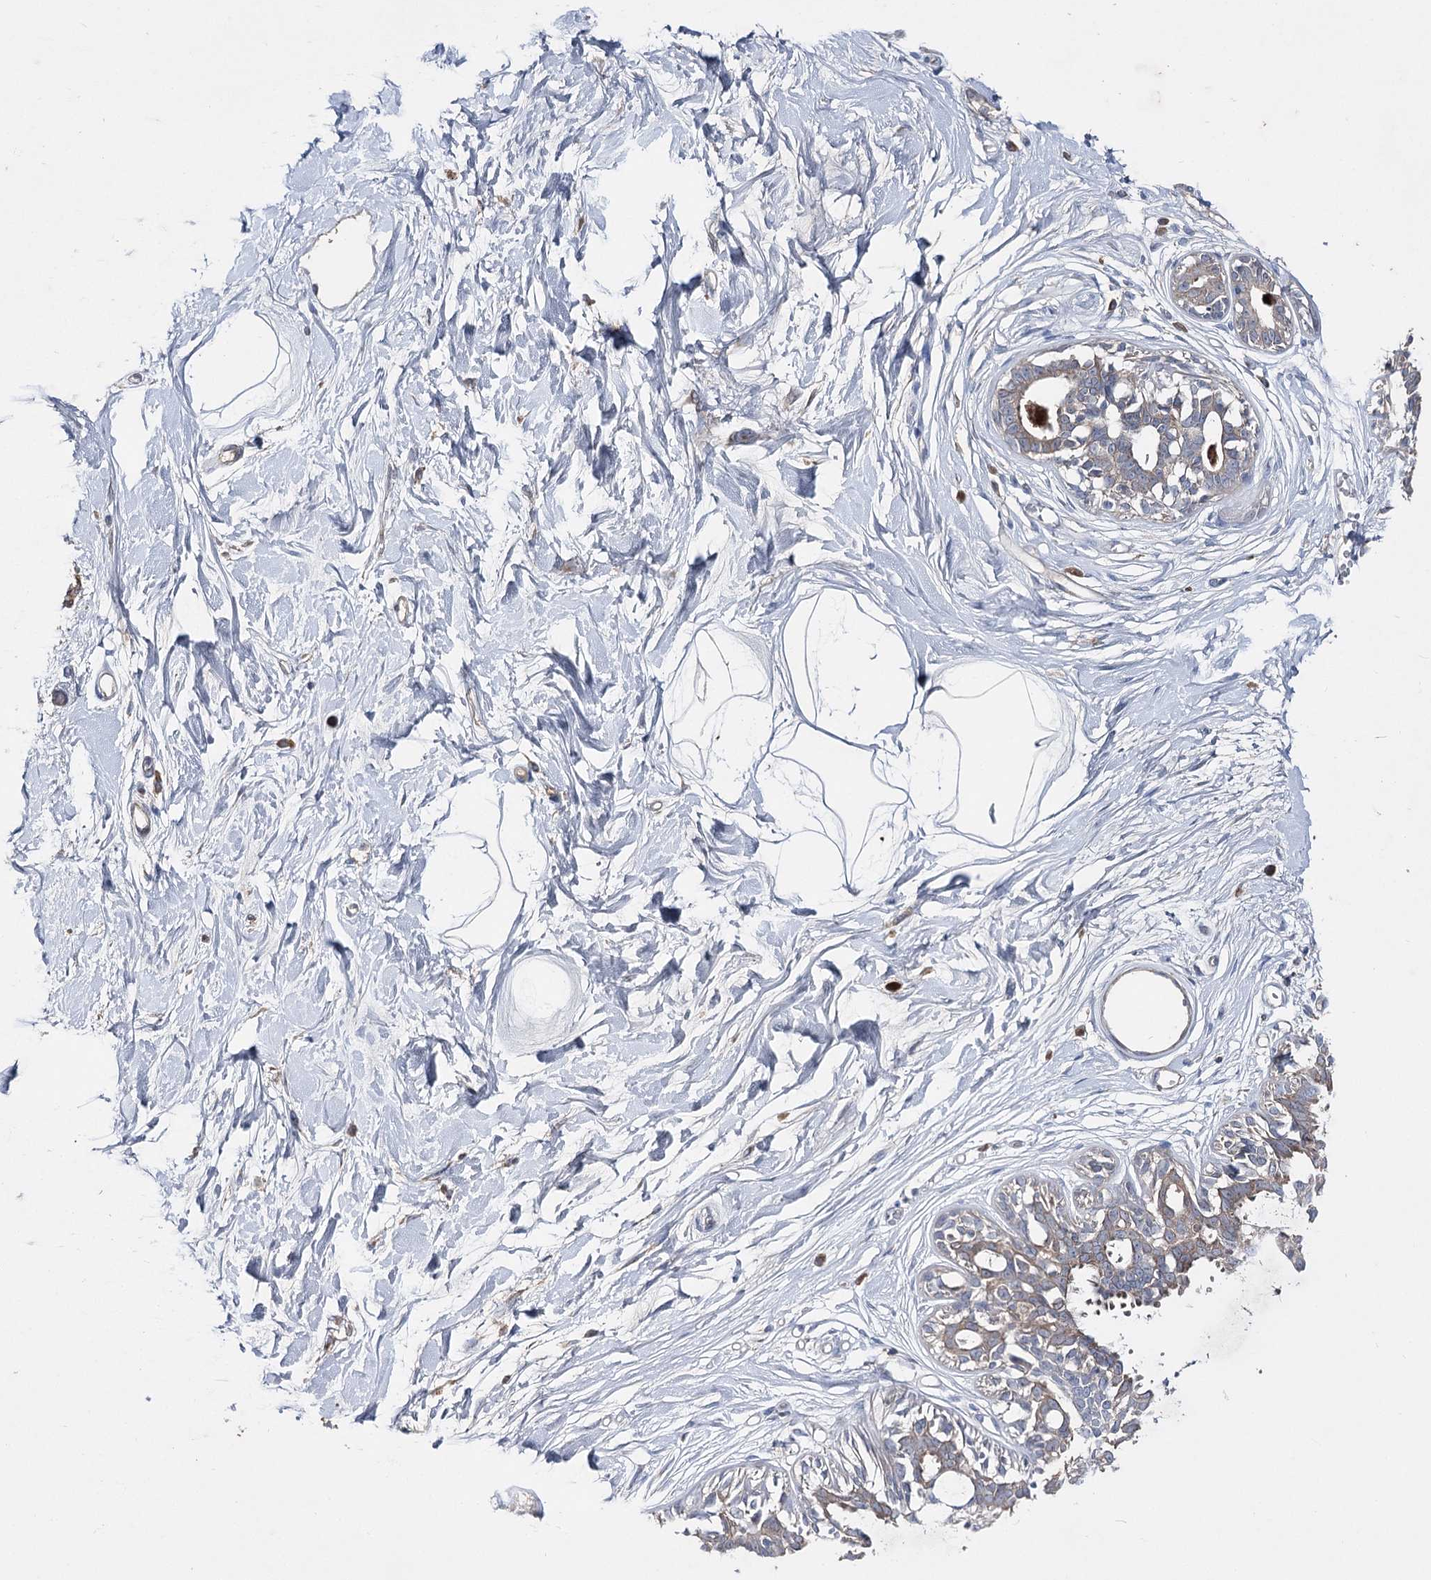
{"staining": {"intensity": "negative", "quantity": "none", "location": "none"}, "tissue": "breast", "cell_type": "Adipocytes", "image_type": "normal", "snomed": [{"axis": "morphology", "description": "Normal tissue, NOS"}, {"axis": "topography", "description": "Breast"}], "caption": "IHC of normal human breast shows no positivity in adipocytes. (Stains: DAB (3,3'-diaminobenzidine) IHC with hematoxylin counter stain, Microscopy: brightfield microscopy at high magnification).", "gene": "IL1RAP", "patient": {"sex": "female", "age": 45}}